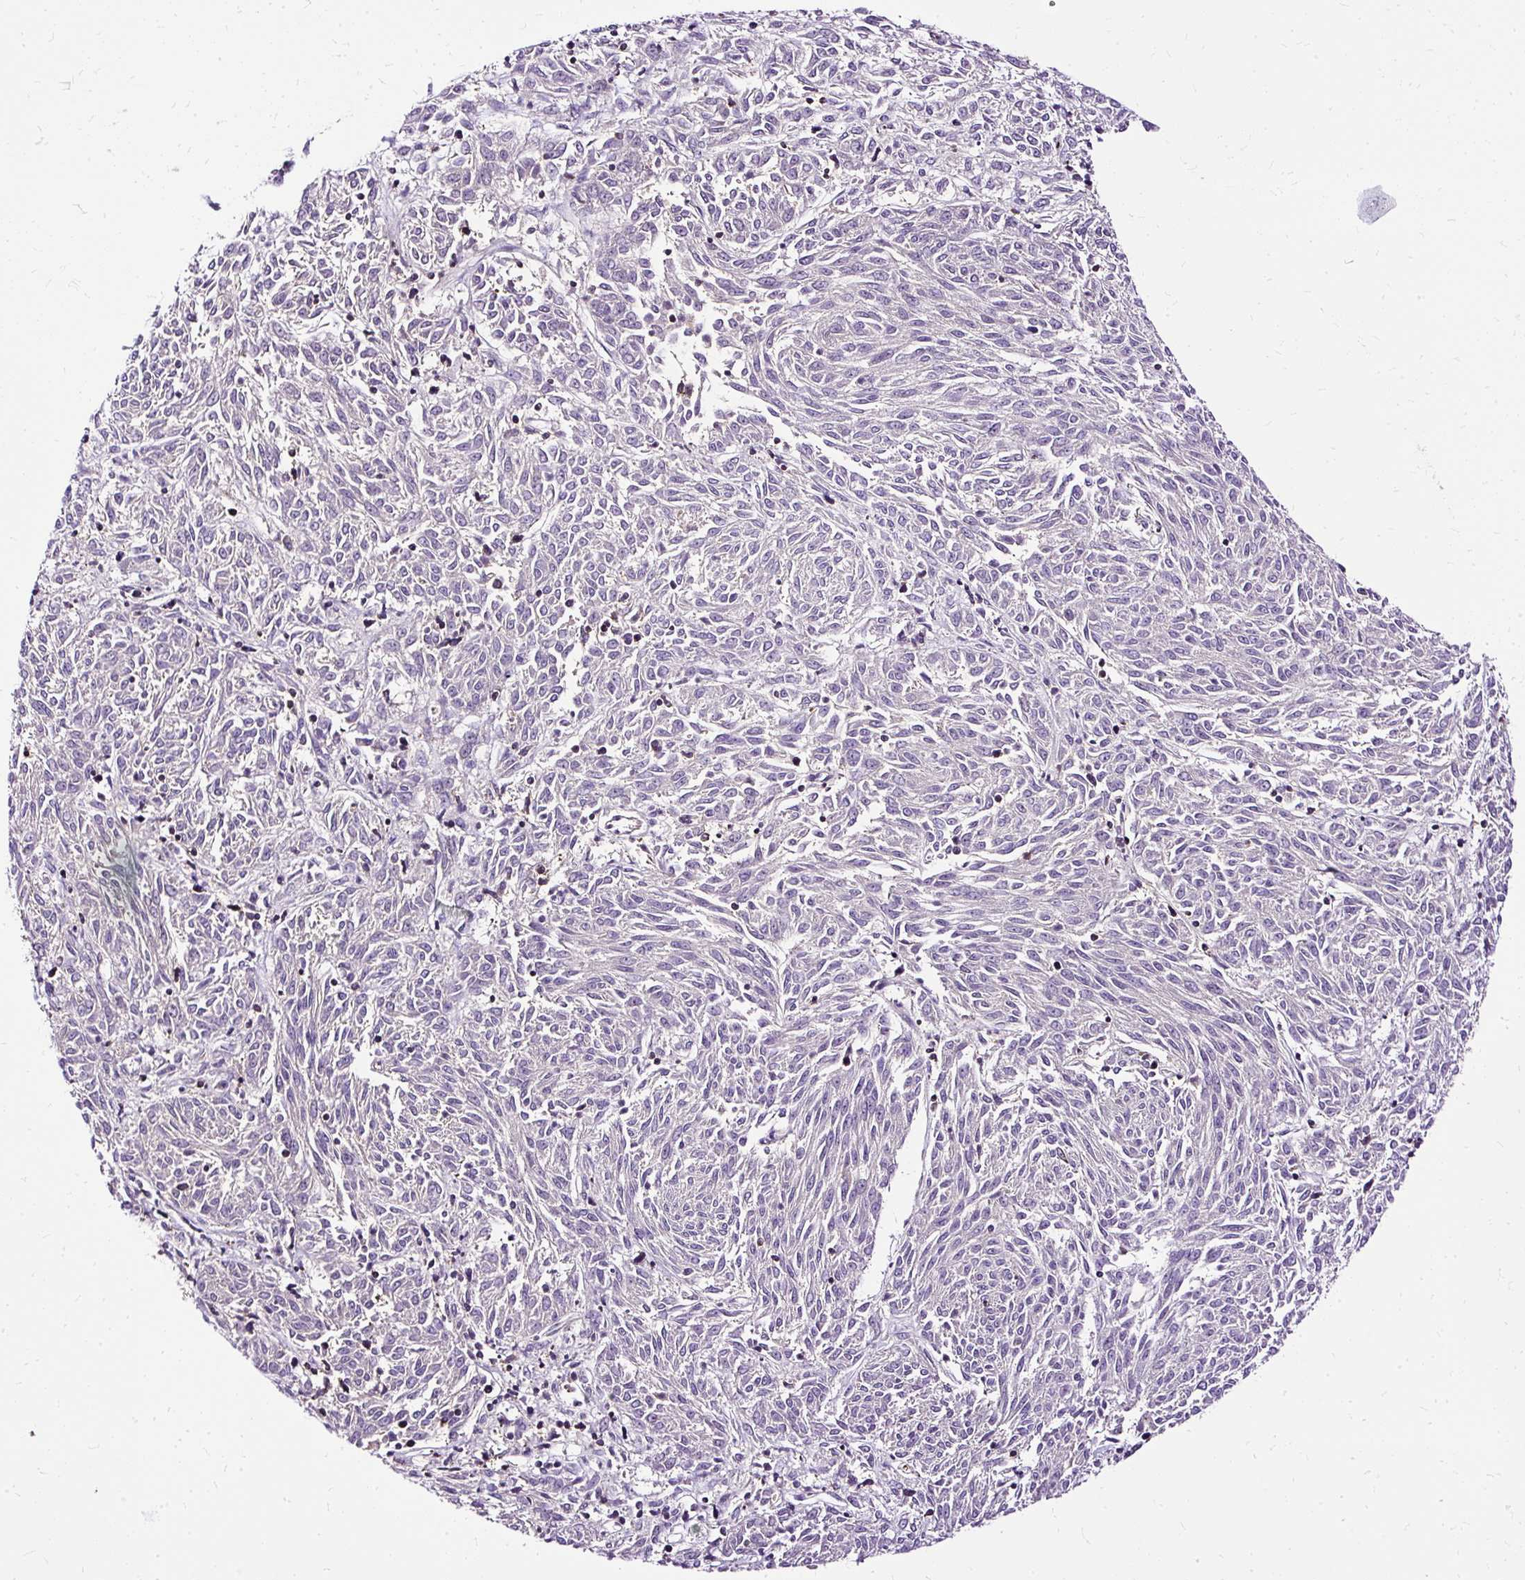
{"staining": {"intensity": "negative", "quantity": "none", "location": "none"}, "tissue": "melanoma", "cell_type": "Tumor cells", "image_type": "cancer", "snomed": [{"axis": "morphology", "description": "Malignant melanoma, NOS"}, {"axis": "topography", "description": "Skin"}], "caption": "This is a photomicrograph of IHC staining of malignant melanoma, which shows no positivity in tumor cells.", "gene": "TWF2", "patient": {"sex": "female", "age": 72}}